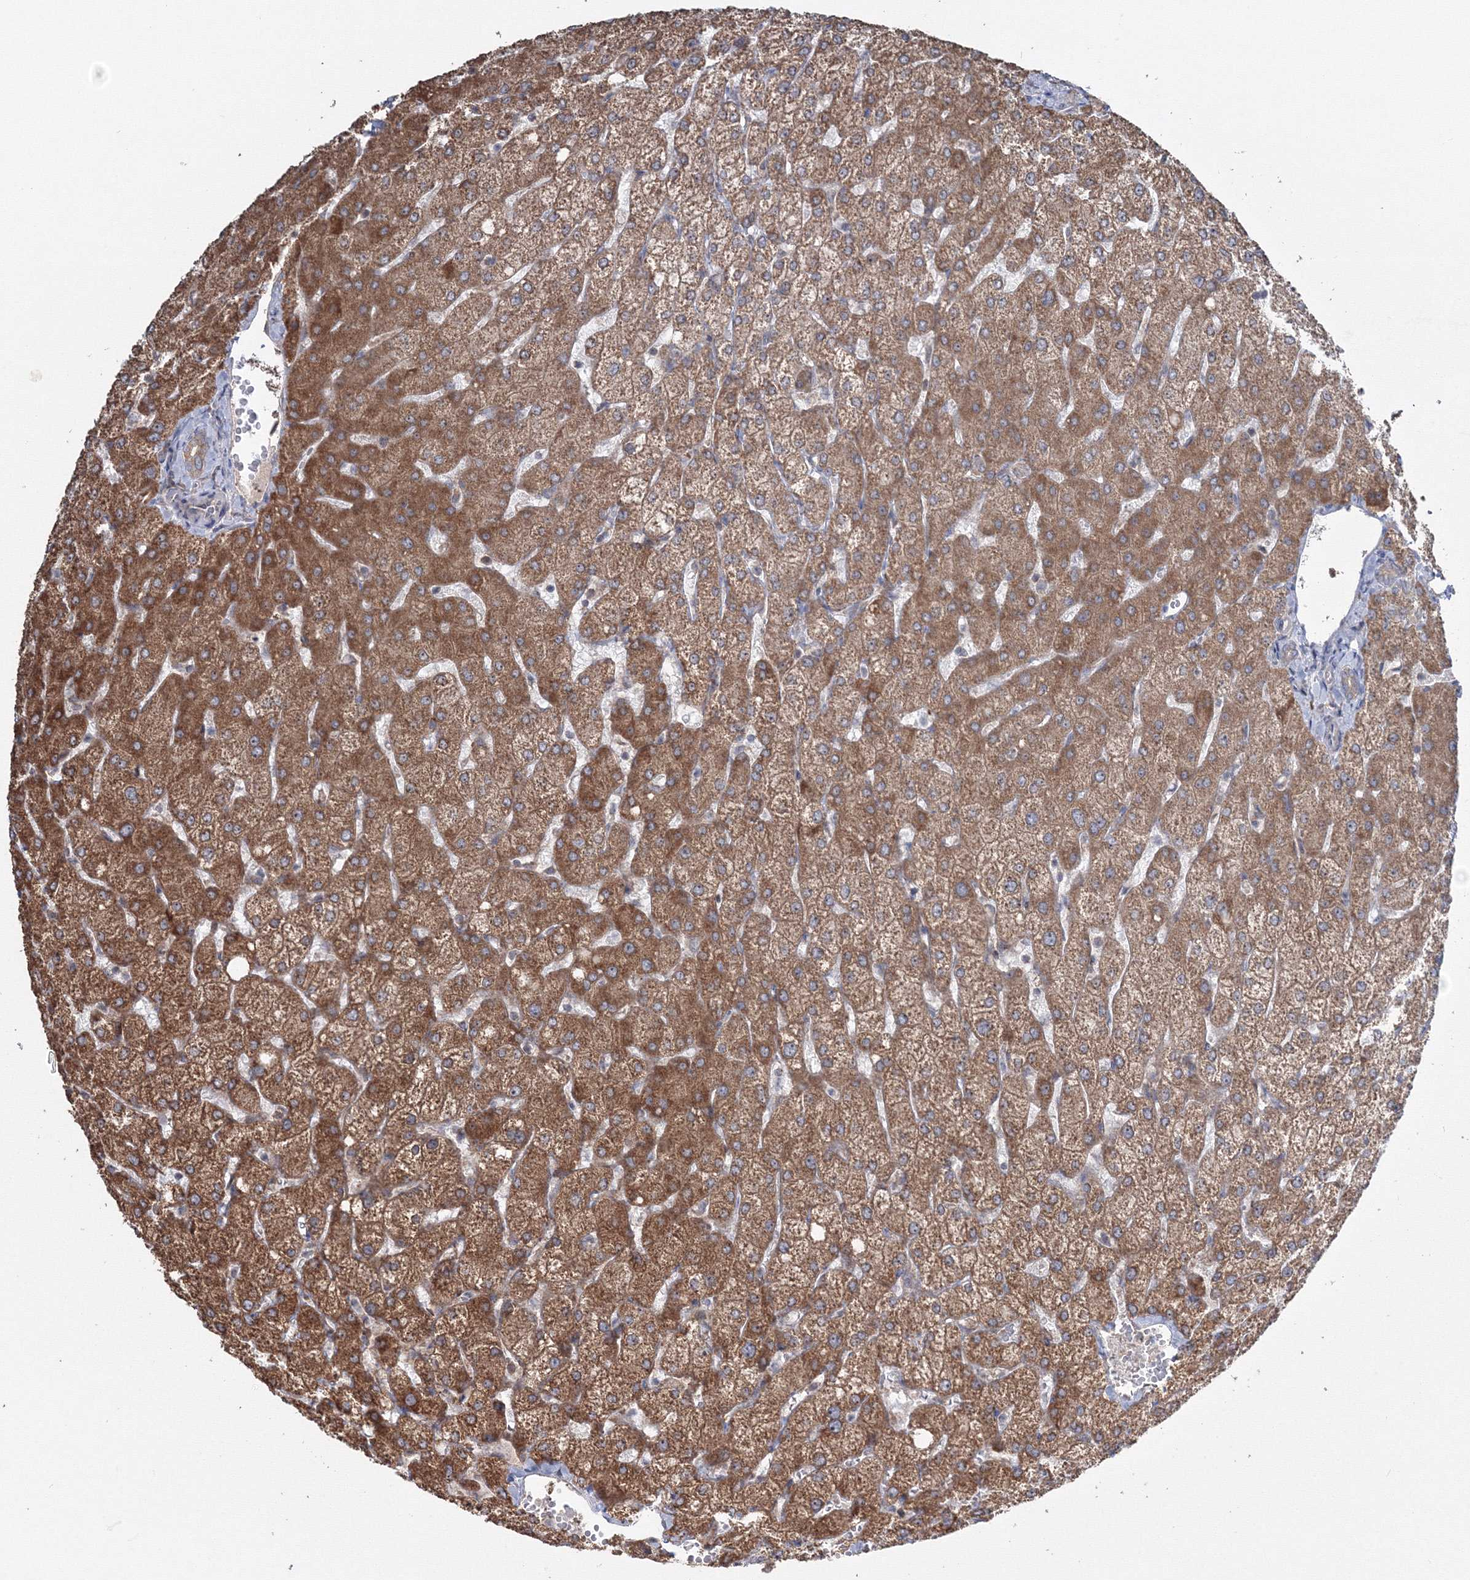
{"staining": {"intensity": "weak", "quantity": "25%-75%", "location": "cytoplasmic/membranous"}, "tissue": "liver", "cell_type": "Cholangiocytes", "image_type": "normal", "snomed": [{"axis": "morphology", "description": "Normal tissue, NOS"}, {"axis": "topography", "description": "Liver"}], "caption": "Immunohistochemical staining of normal human liver exhibits low levels of weak cytoplasmic/membranous positivity in approximately 25%-75% of cholangiocytes. The staining was performed using DAB, with brown indicating positive protein expression. Nuclei are stained blue with hematoxylin.", "gene": "PEX13", "patient": {"sex": "female", "age": 54}}